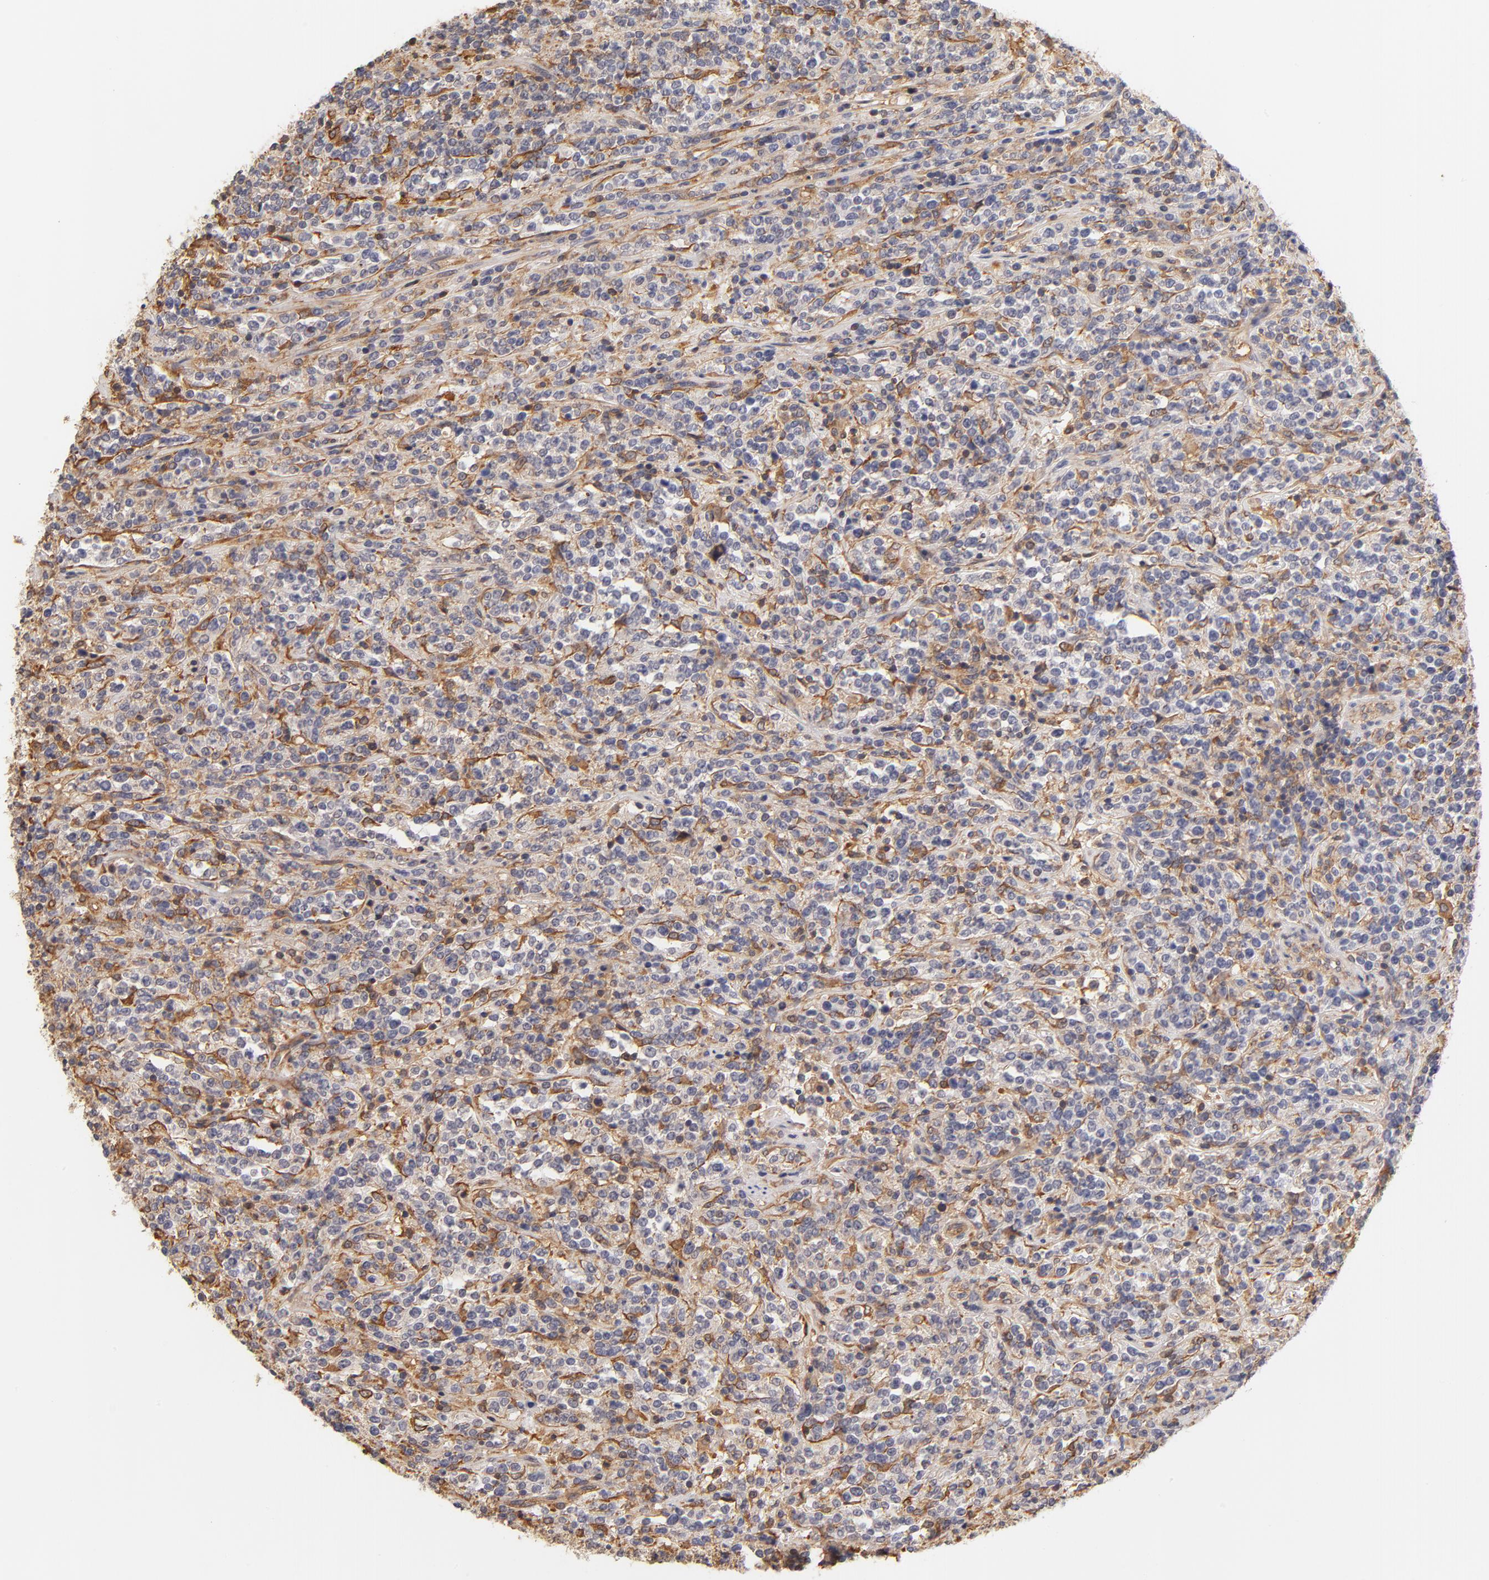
{"staining": {"intensity": "weak", "quantity": "25%-75%", "location": "cytoplasmic/membranous"}, "tissue": "lymphoma", "cell_type": "Tumor cells", "image_type": "cancer", "snomed": [{"axis": "morphology", "description": "Malignant lymphoma, non-Hodgkin's type, High grade"}, {"axis": "topography", "description": "Soft tissue"}], "caption": "The image demonstrates a brown stain indicating the presence of a protein in the cytoplasmic/membranous of tumor cells in lymphoma.", "gene": "FCMR", "patient": {"sex": "male", "age": 18}}